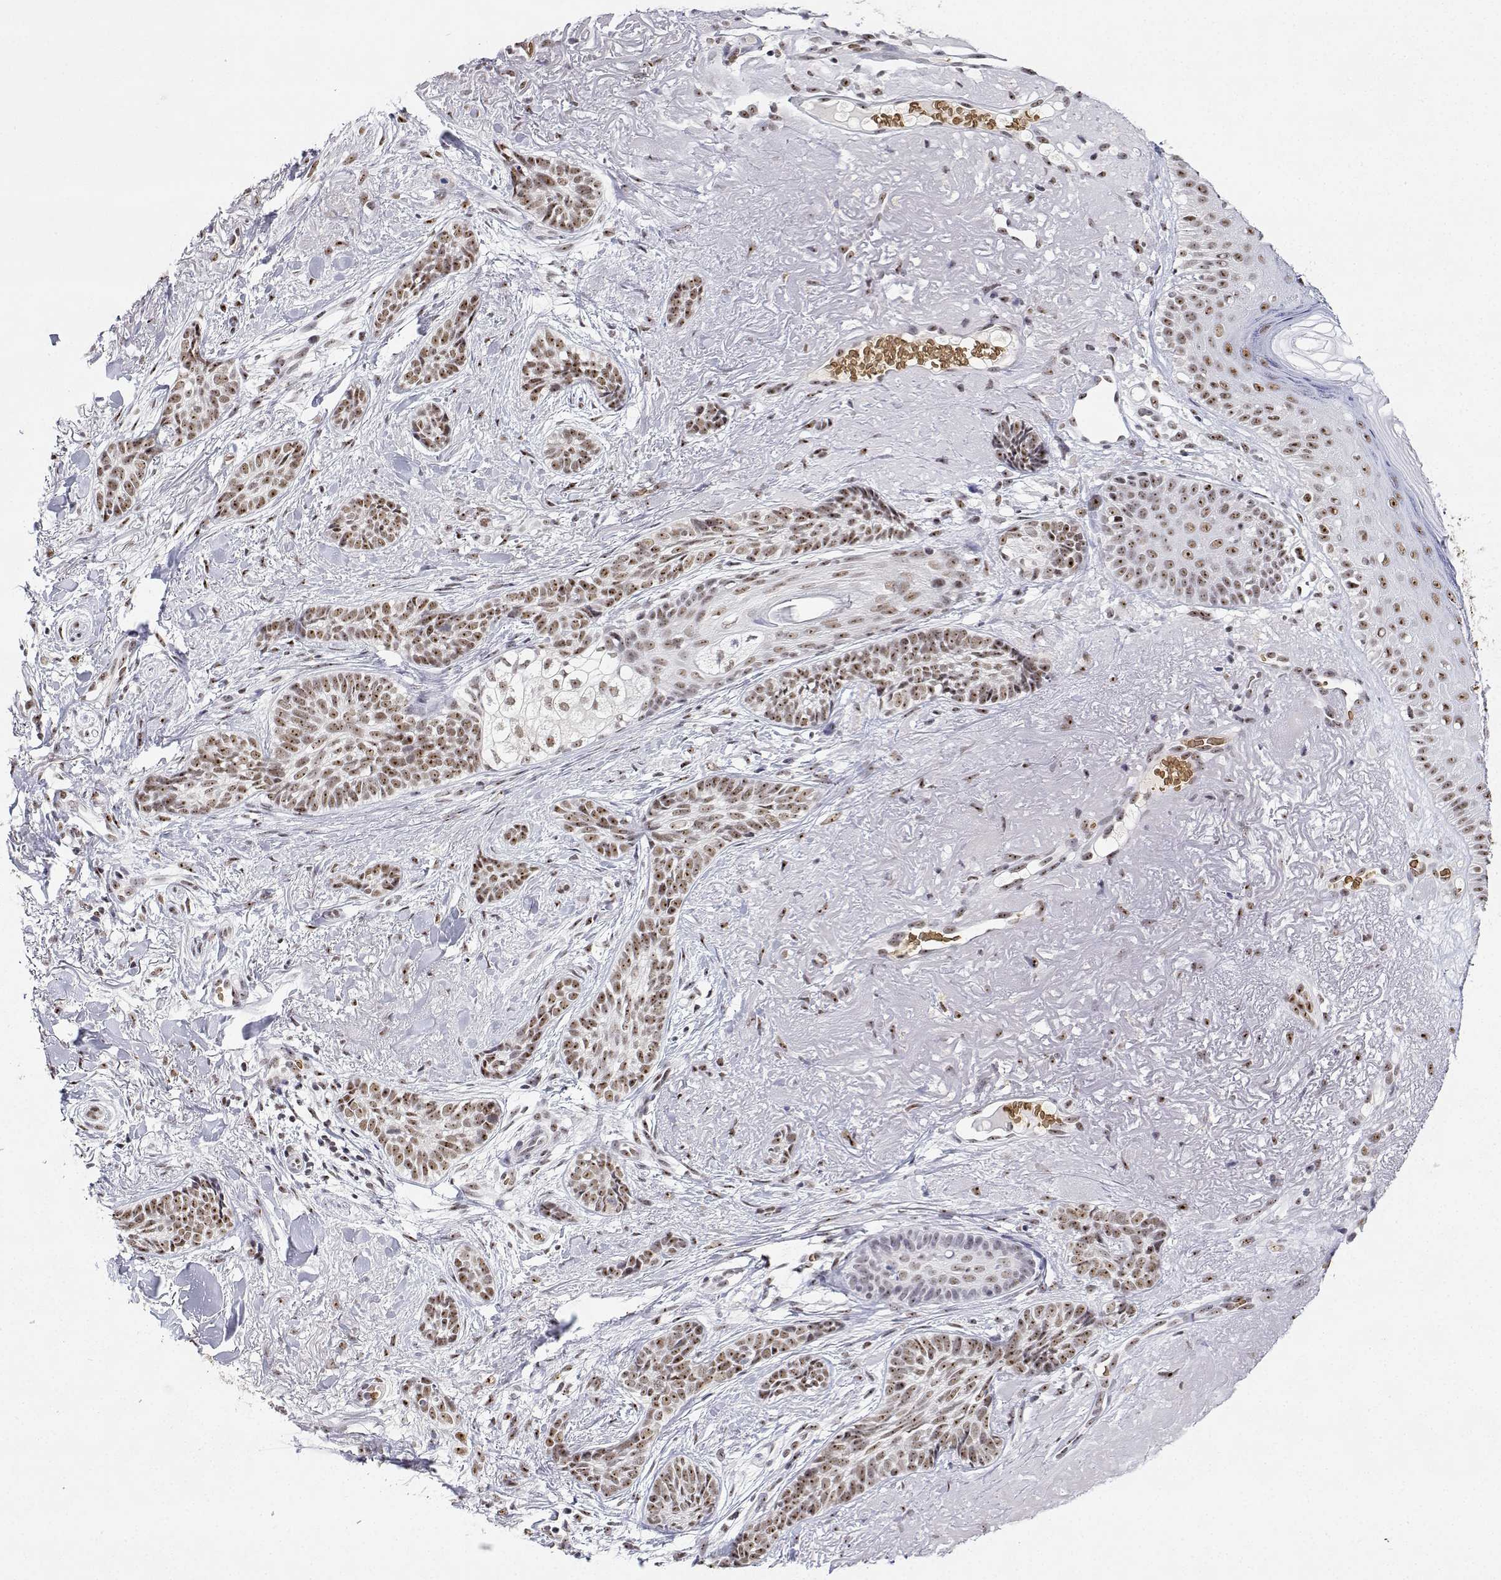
{"staining": {"intensity": "moderate", "quantity": ">75%", "location": "nuclear"}, "tissue": "skin cancer", "cell_type": "Tumor cells", "image_type": "cancer", "snomed": [{"axis": "morphology", "description": "Basal cell carcinoma"}, {"axis": "morphology", "description": "BCC, high aggressive"}, {"axis": "topography", "description": "Skin"}], "caption": "Brown immunohistochemical staining in human basal cell carcinoma (skin) exhibits moderate nuclear expression in about >75% of tumor cells.", "gene": "ADAR", "patient": {"sex": "female", "age": 79}}